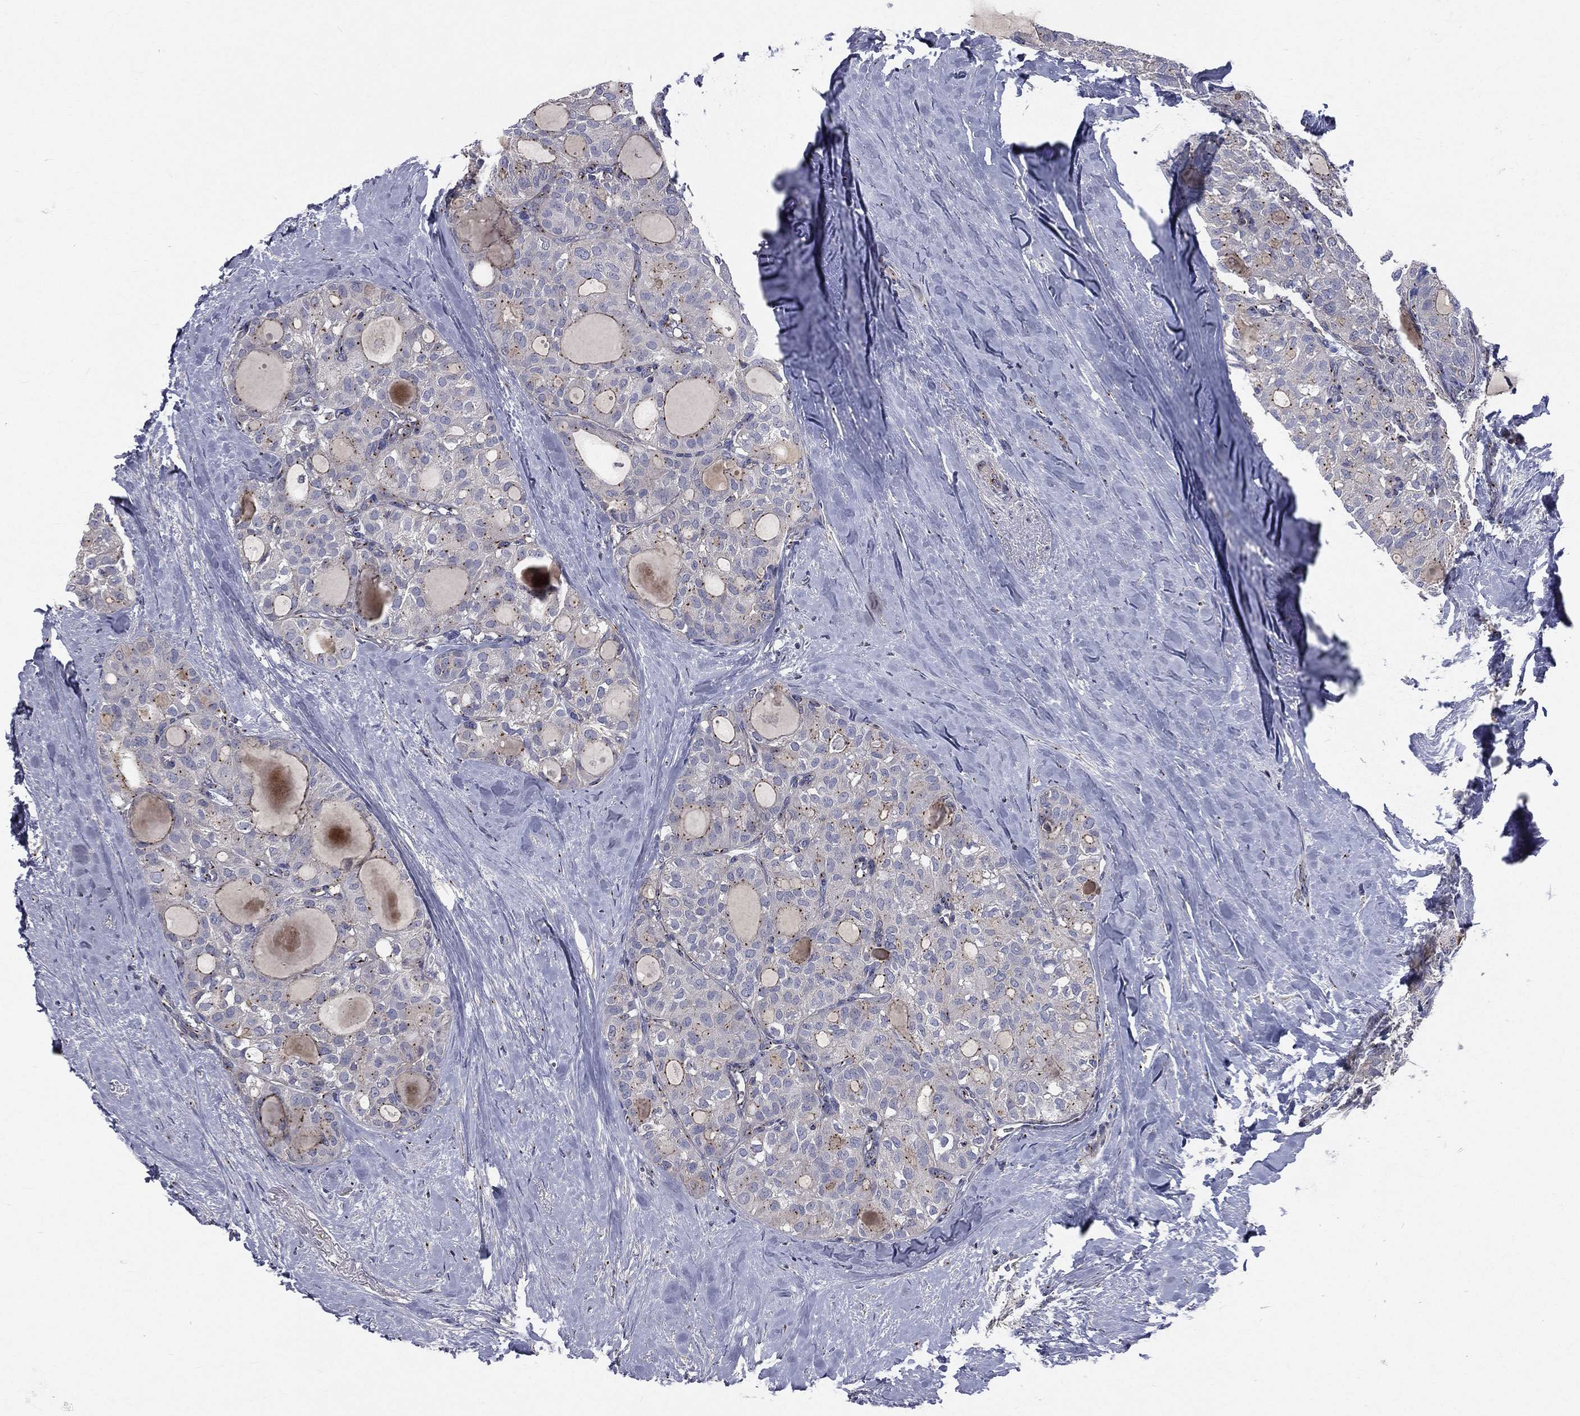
{"staining": {"intensity": "weak", "quantity": "<25%", "location": "cytoplasmic/membranous"}, "tissue": "thyroid cancer", "cell_type": "Tumor cells", "image_type": "cancer", "snomed": [{"axis": "morphology", "description": "Follicular adenoma carcinoma, NOS"}, {"axis": "topography", "description": "Thyroid gland"}], "caption": "Tumor cells show no significant protein positivity in thyroid cancer. (IHC, brightfield microscopy, high magnification).", "gene": "CROCC", "patient": {"sex": "male", "age": 75}}